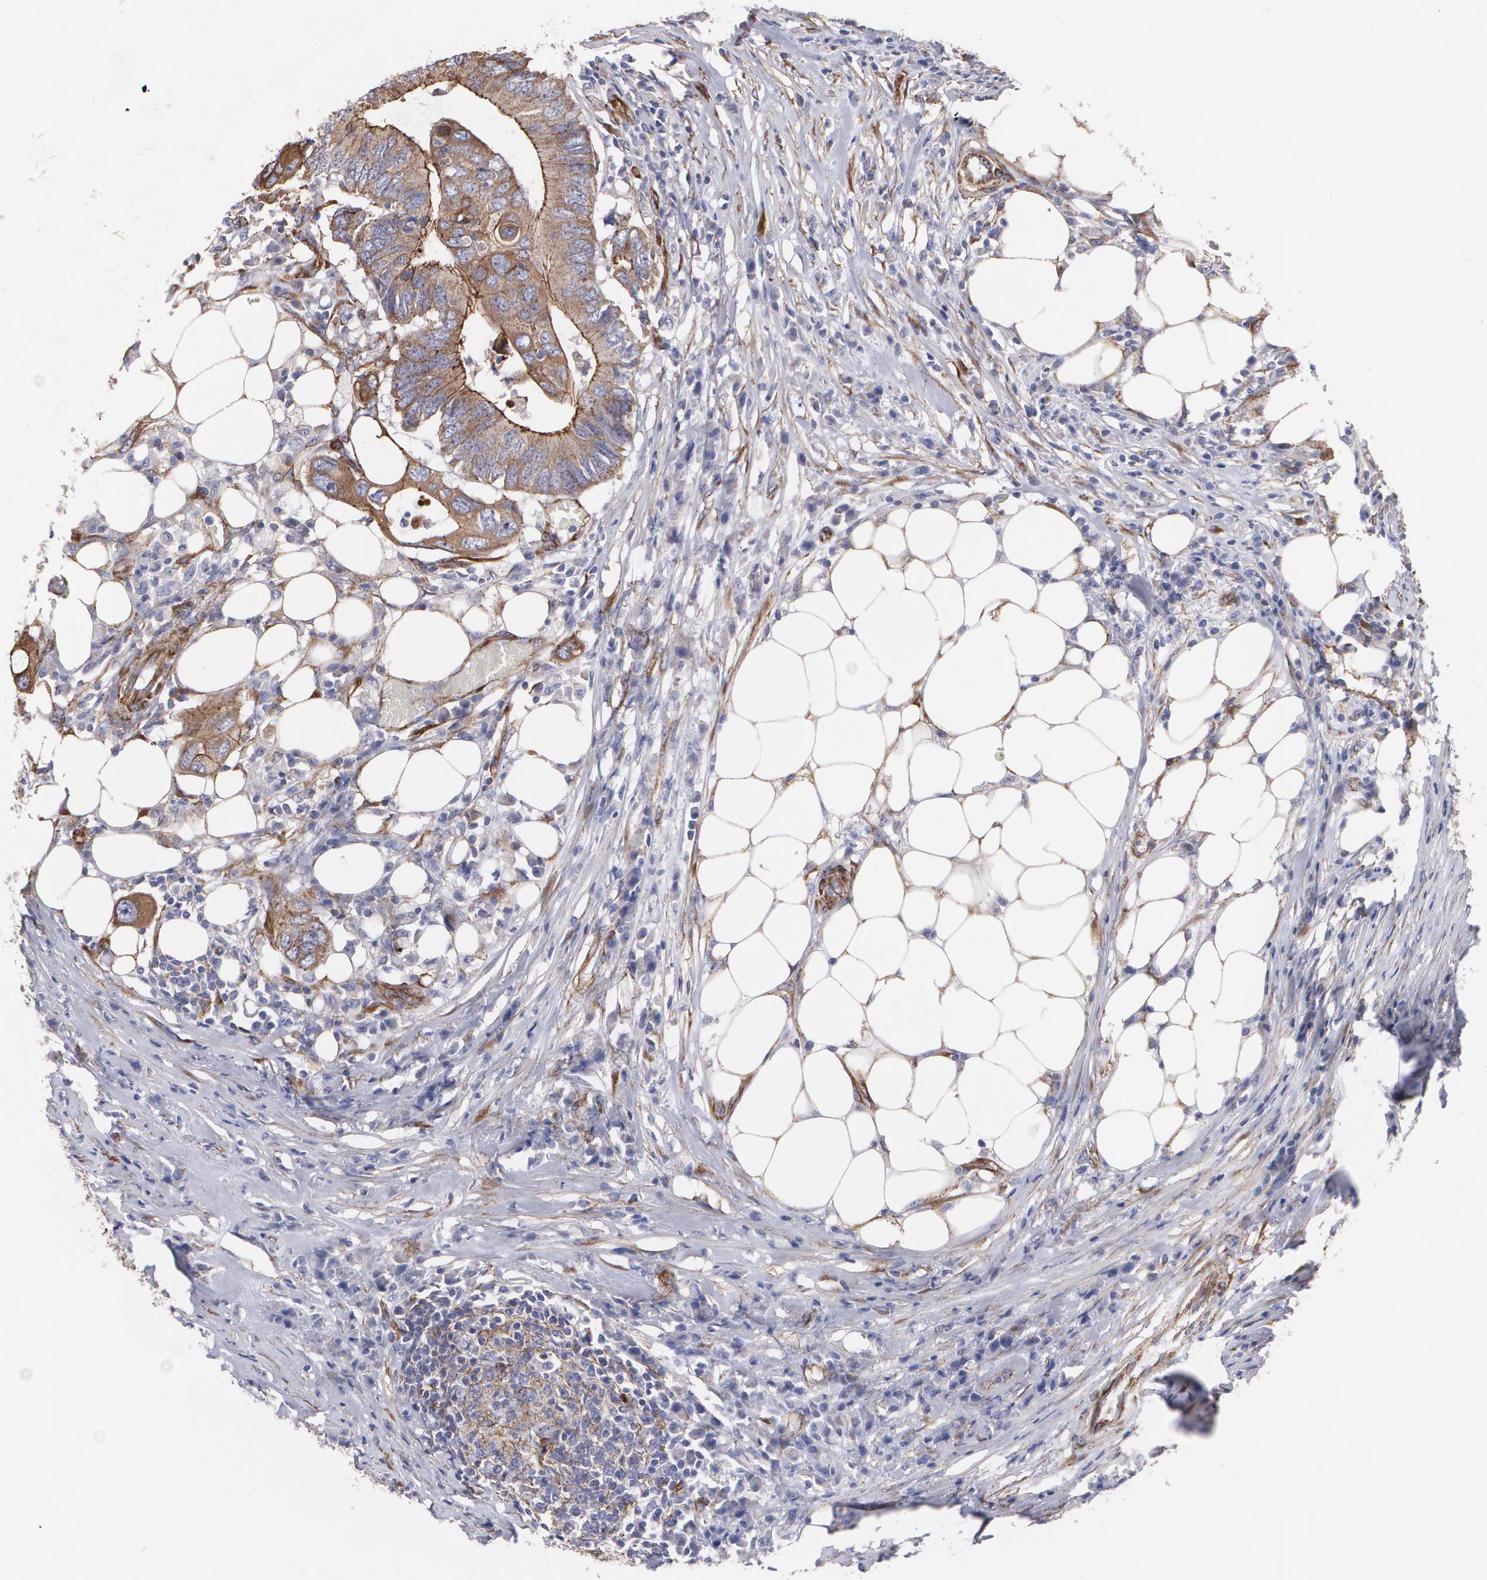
{"staining": {"intensity": "moderate", "quantity": ">75%", "location": "cytoplasmic/membranous"}, "tissue": "colorectal cancer", "cell_type": "Tumor cells", "image_type": "cancer", "snomed": [{"axis": "morphology", "description": "Adenocarcinoma, NOS"}, {"axis": "topography", "description": "Colon"}], "caption": "A high-resolution micrograph shows immunohistochemistry (IHC) staining of colorectal cancer, which exhibits moderate cytoplasmic/membranous positivity in approximately >75% of tumor cells. (IHC, brightfield microscopy, high magnification).", "gene": "TJP1", "patient": {"sex": "male", "age": 71}}